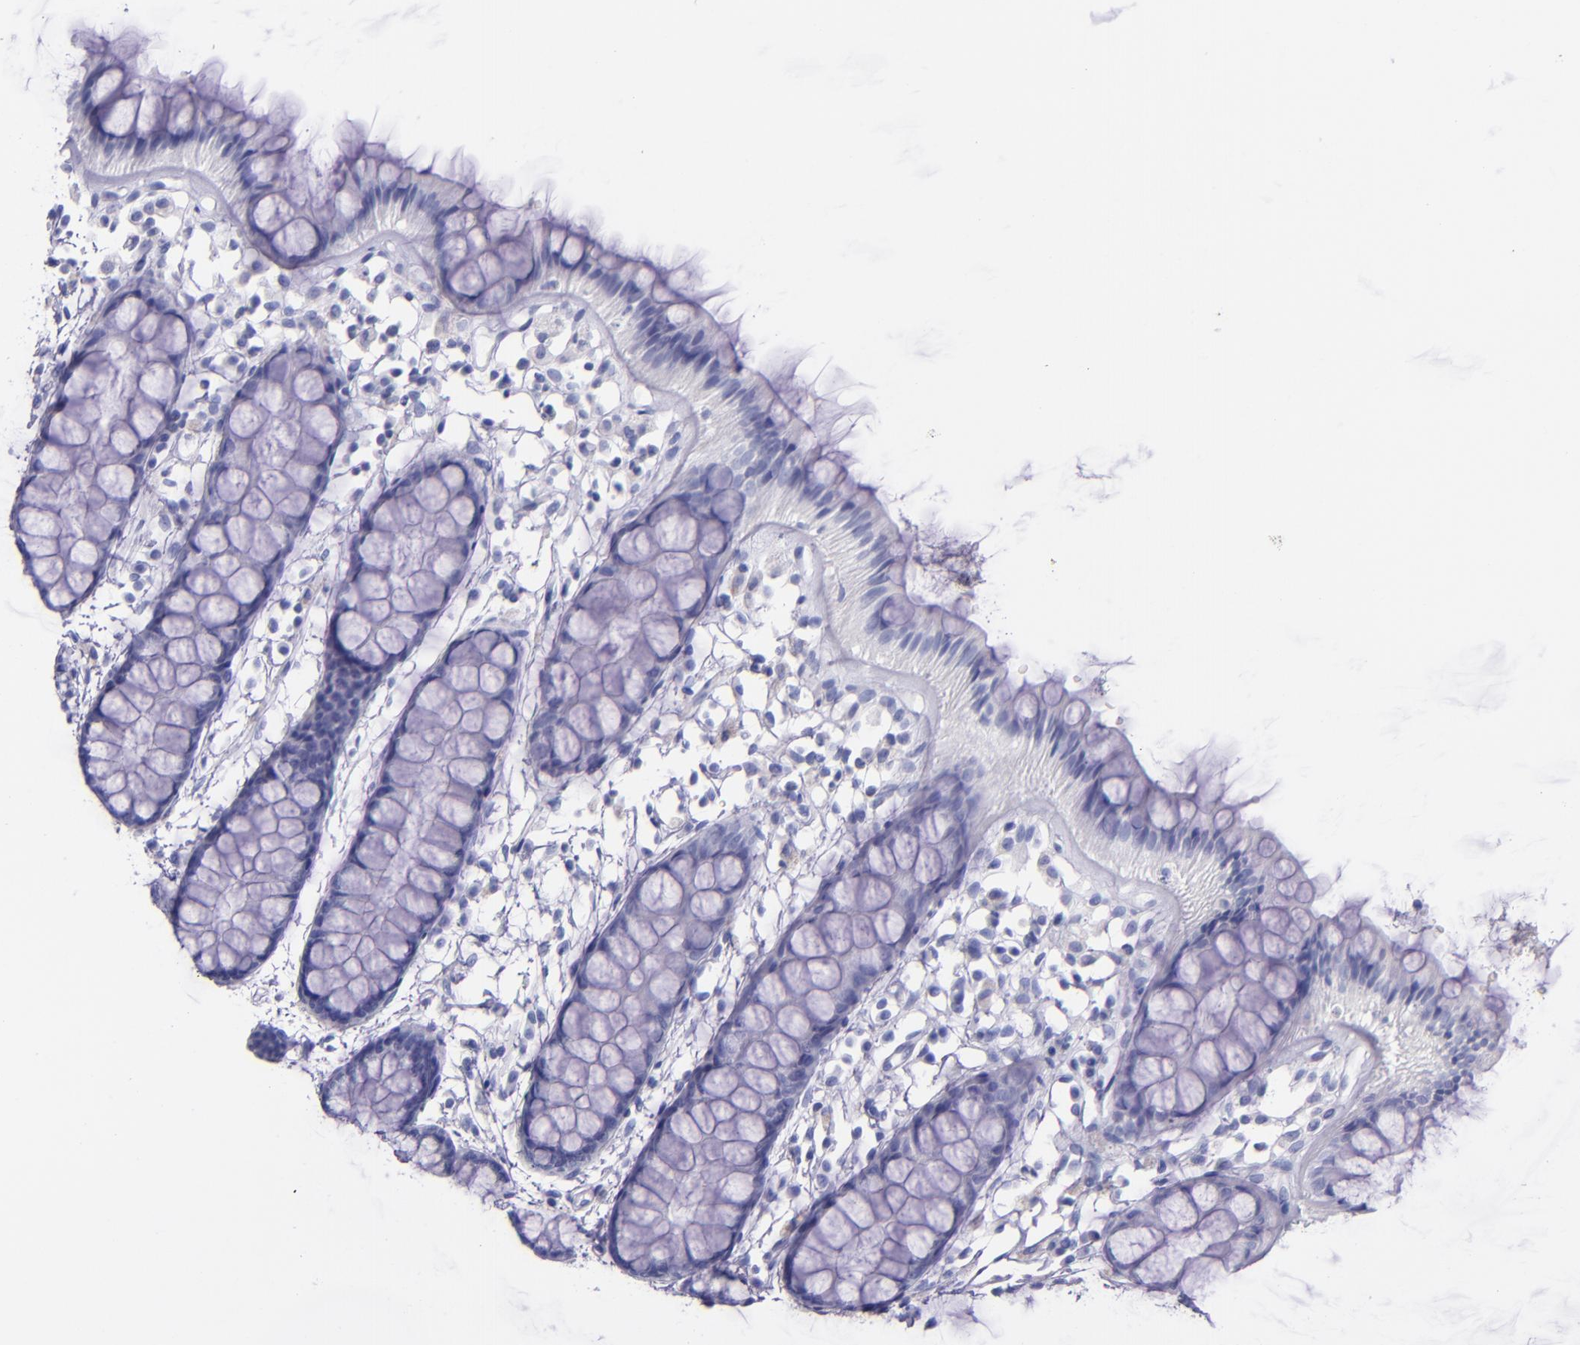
{"staining": {"intensity": "negative", "quantity": "none", "location": "none"}, "tissue": "rectum", "cell_type": "Glandular cells", "image_type": "normal", "snomed": [{"axis": "morphology", "description": "Normal tissue, NOS"}, {"axis": "topography", "description": "Rectum"}], "caption": "This histopathology image is of unremarkable rectum stained with immunohistochemistry to label a protein in brown with the nuclei are counter-stained blue. There is no expression in glandular cells.", "gene": "LAG3", "patient": {"sex": "female", "age": 66}}